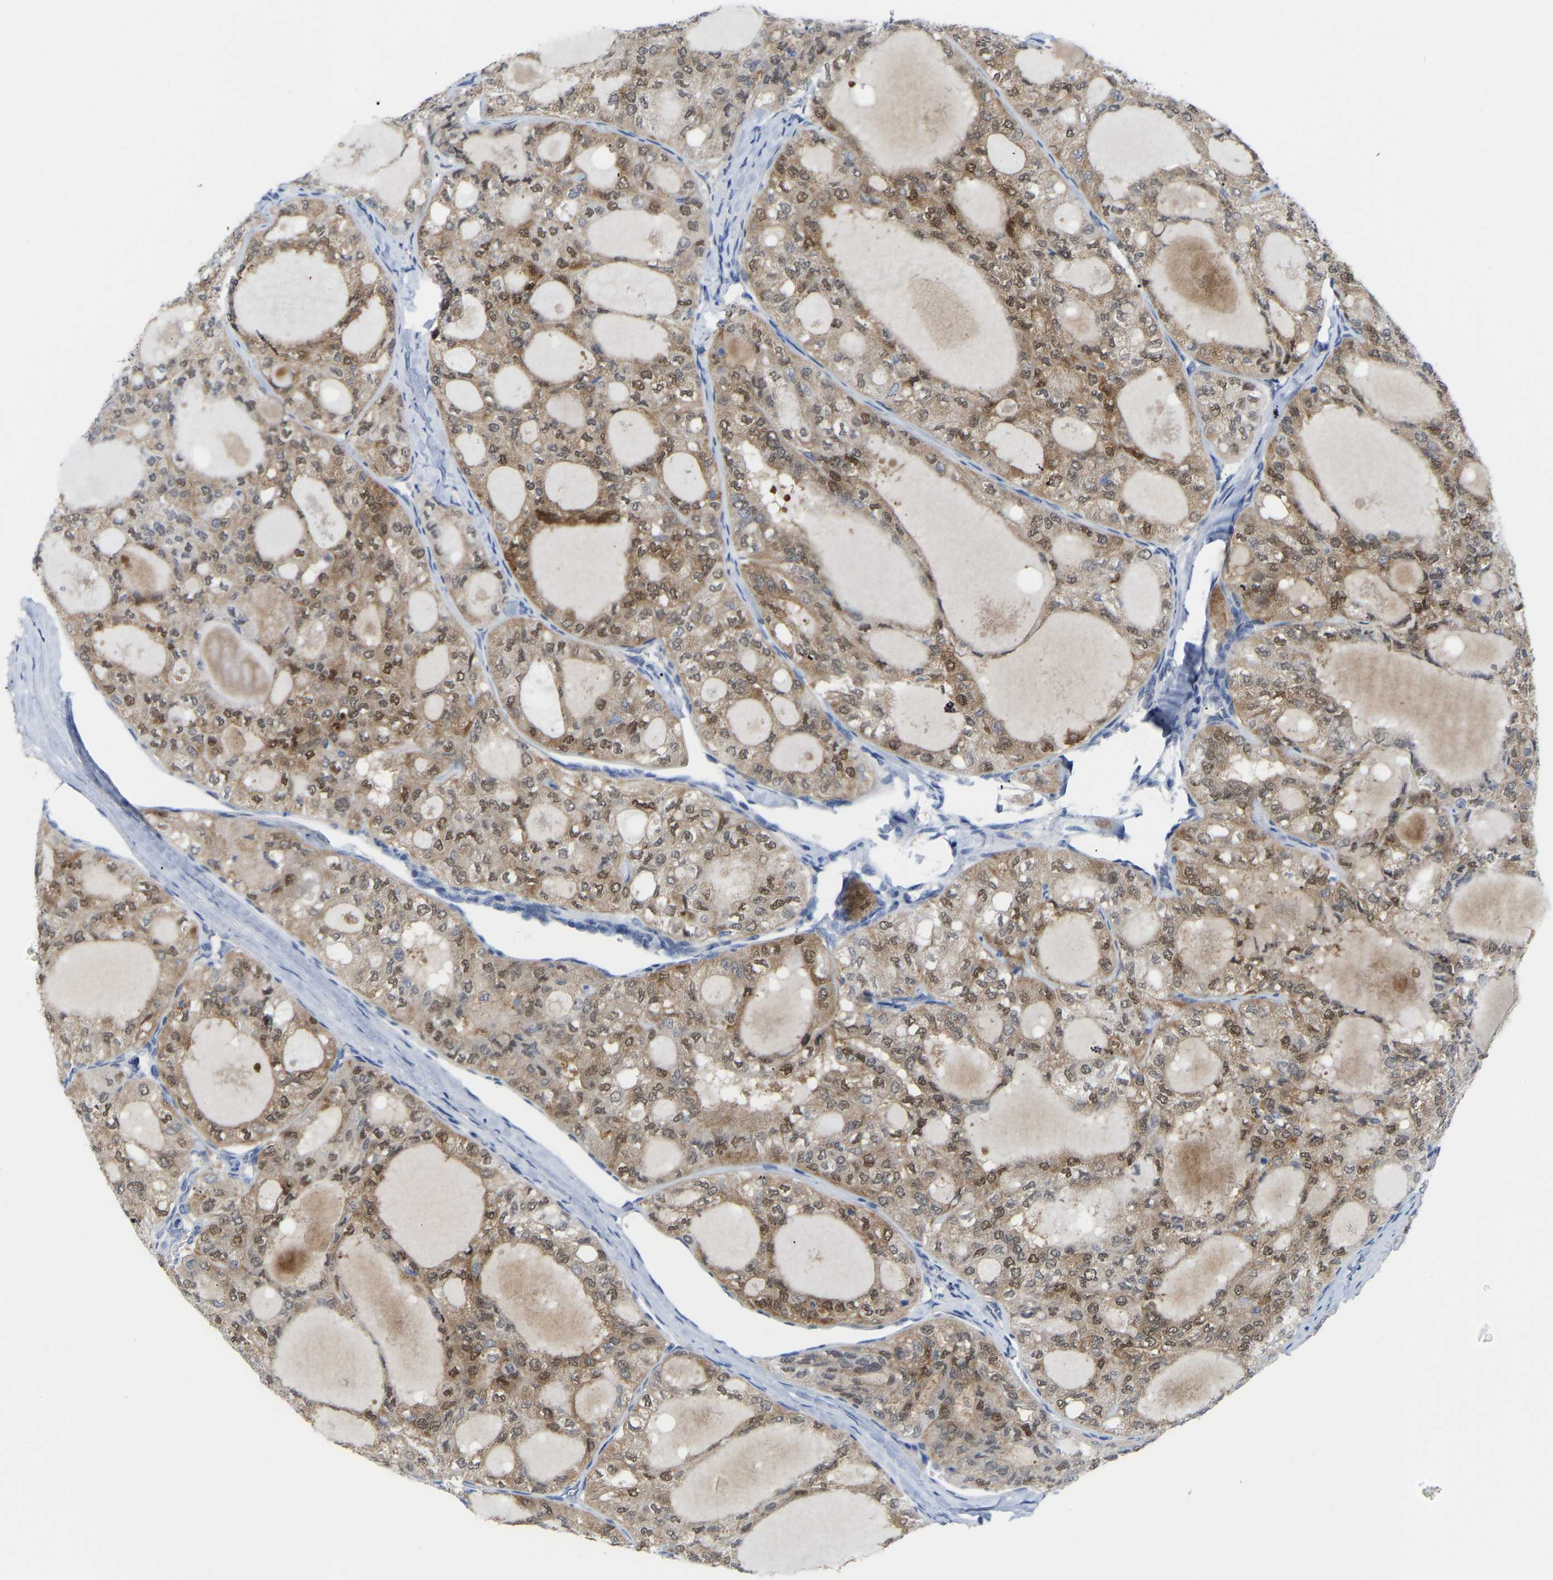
{"staining": {"intensity": "moderate", "quantity": ">75%", "location": "cytoplasmic/membranous,nuclear"}, "tissue": "thyroid cancer", "cell_type": "Tumor cells", "image_type": "cancer", "snomed": [{"axis": "morphology", "description": "Follicular adenoma carcinoma, NOS"}, {"axis": "topography", "description": "Thyroid gland"}], "caption": "Follicular adenoma carcinoma (thyroid) was stained to show a protein in brown. There is medium levels of moderate cytoplasmic/membranous and nuclear positivity in approximately >75% of tumor cells.", "gene": "ABTB2", "patient": {"sex": "male", "age": 75}}